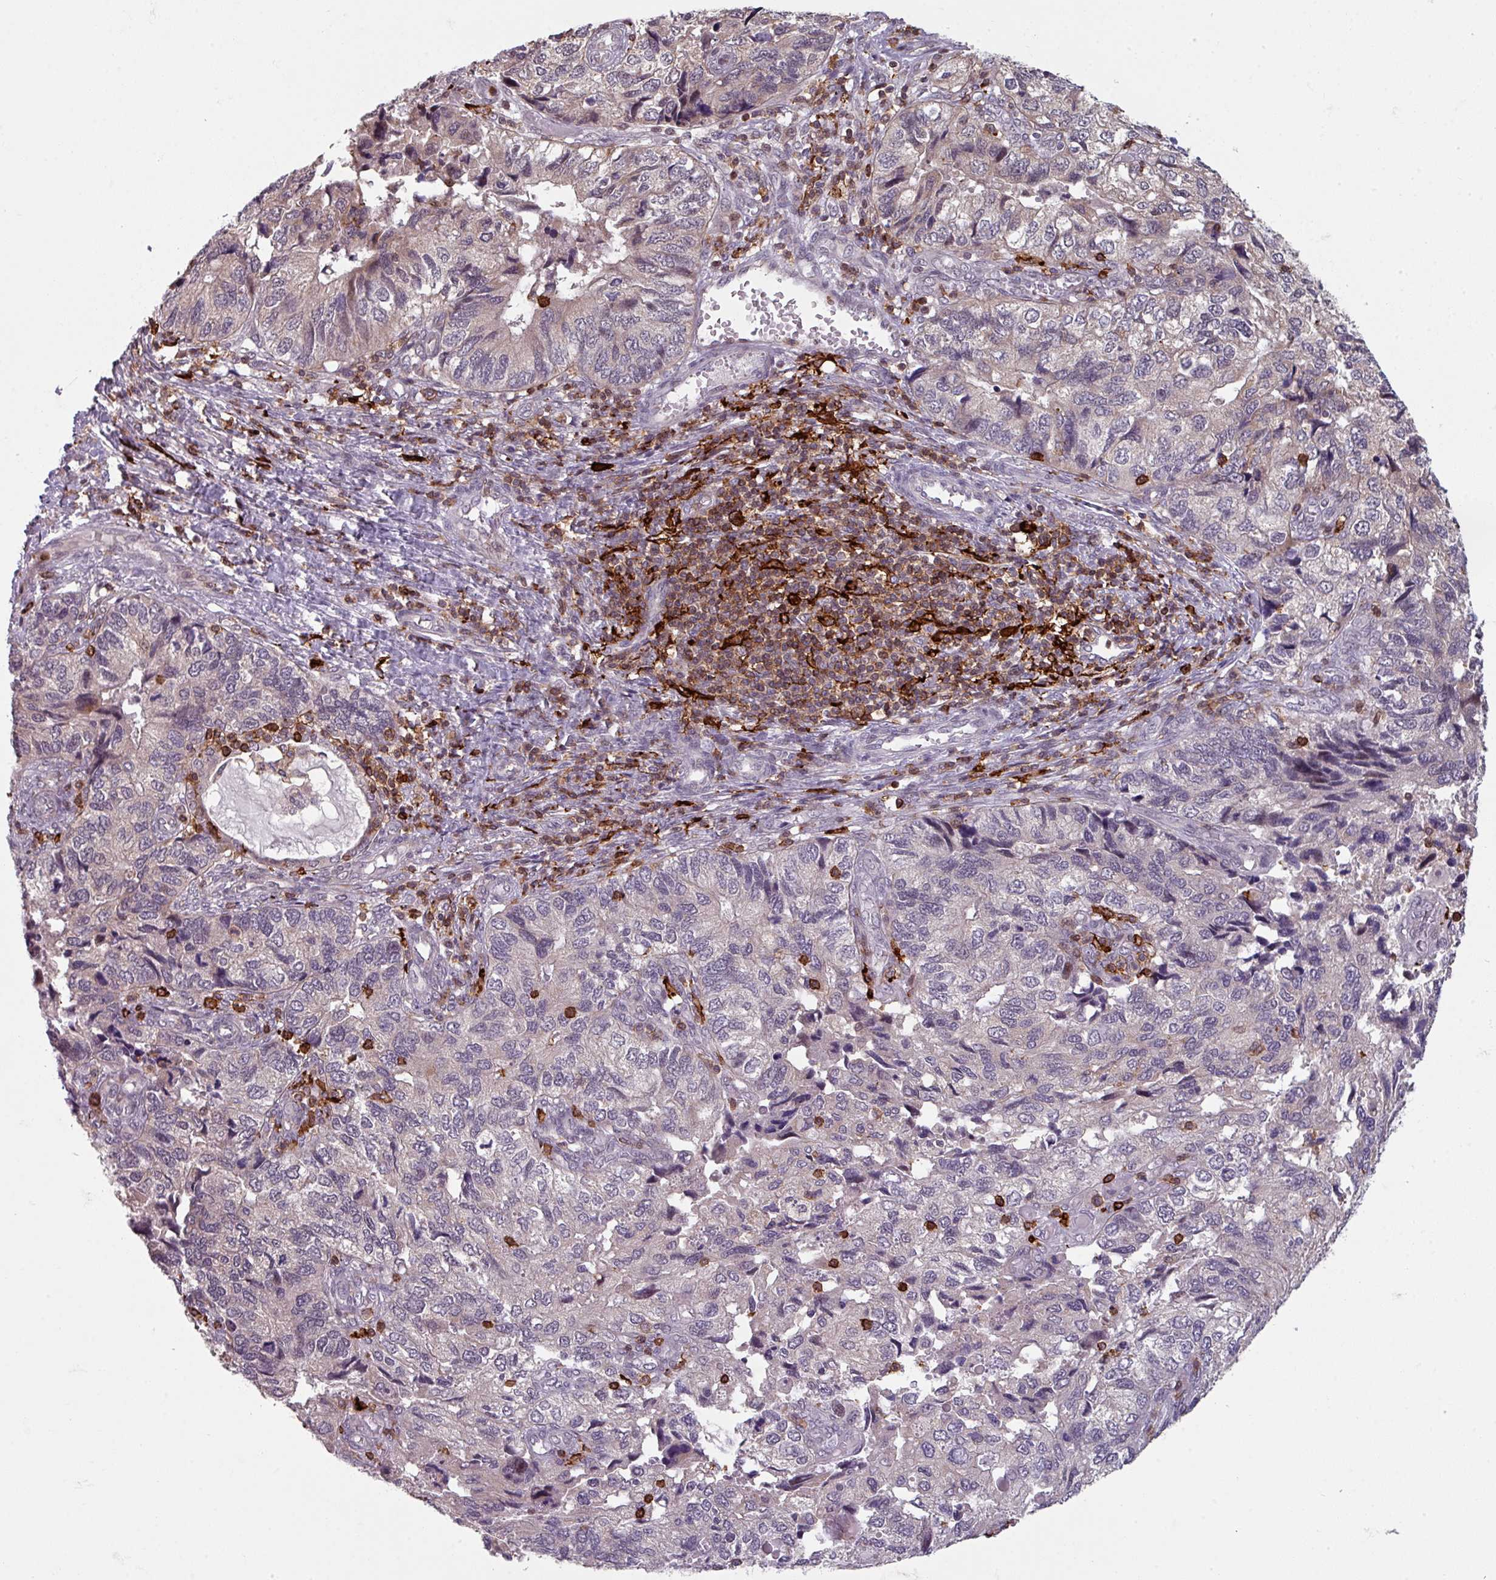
{"staining": {"intensity": "negative", "quantity": "none", "location": "none"}, "tissue": "endometrial cancer", "cell_type": "Tumor cells", "image_type": "cancer", "snomed": [{"axis": "morphology", "description": "Carcinoma, NOS"}, {"axis": "topography", "description": "Uterus"}], "caption": "Tumor cells show no significant positivity in endometrial cancer (carcinoma).", "gene": "NEDD9", "patient": {"sex": "female", "age": 76}}